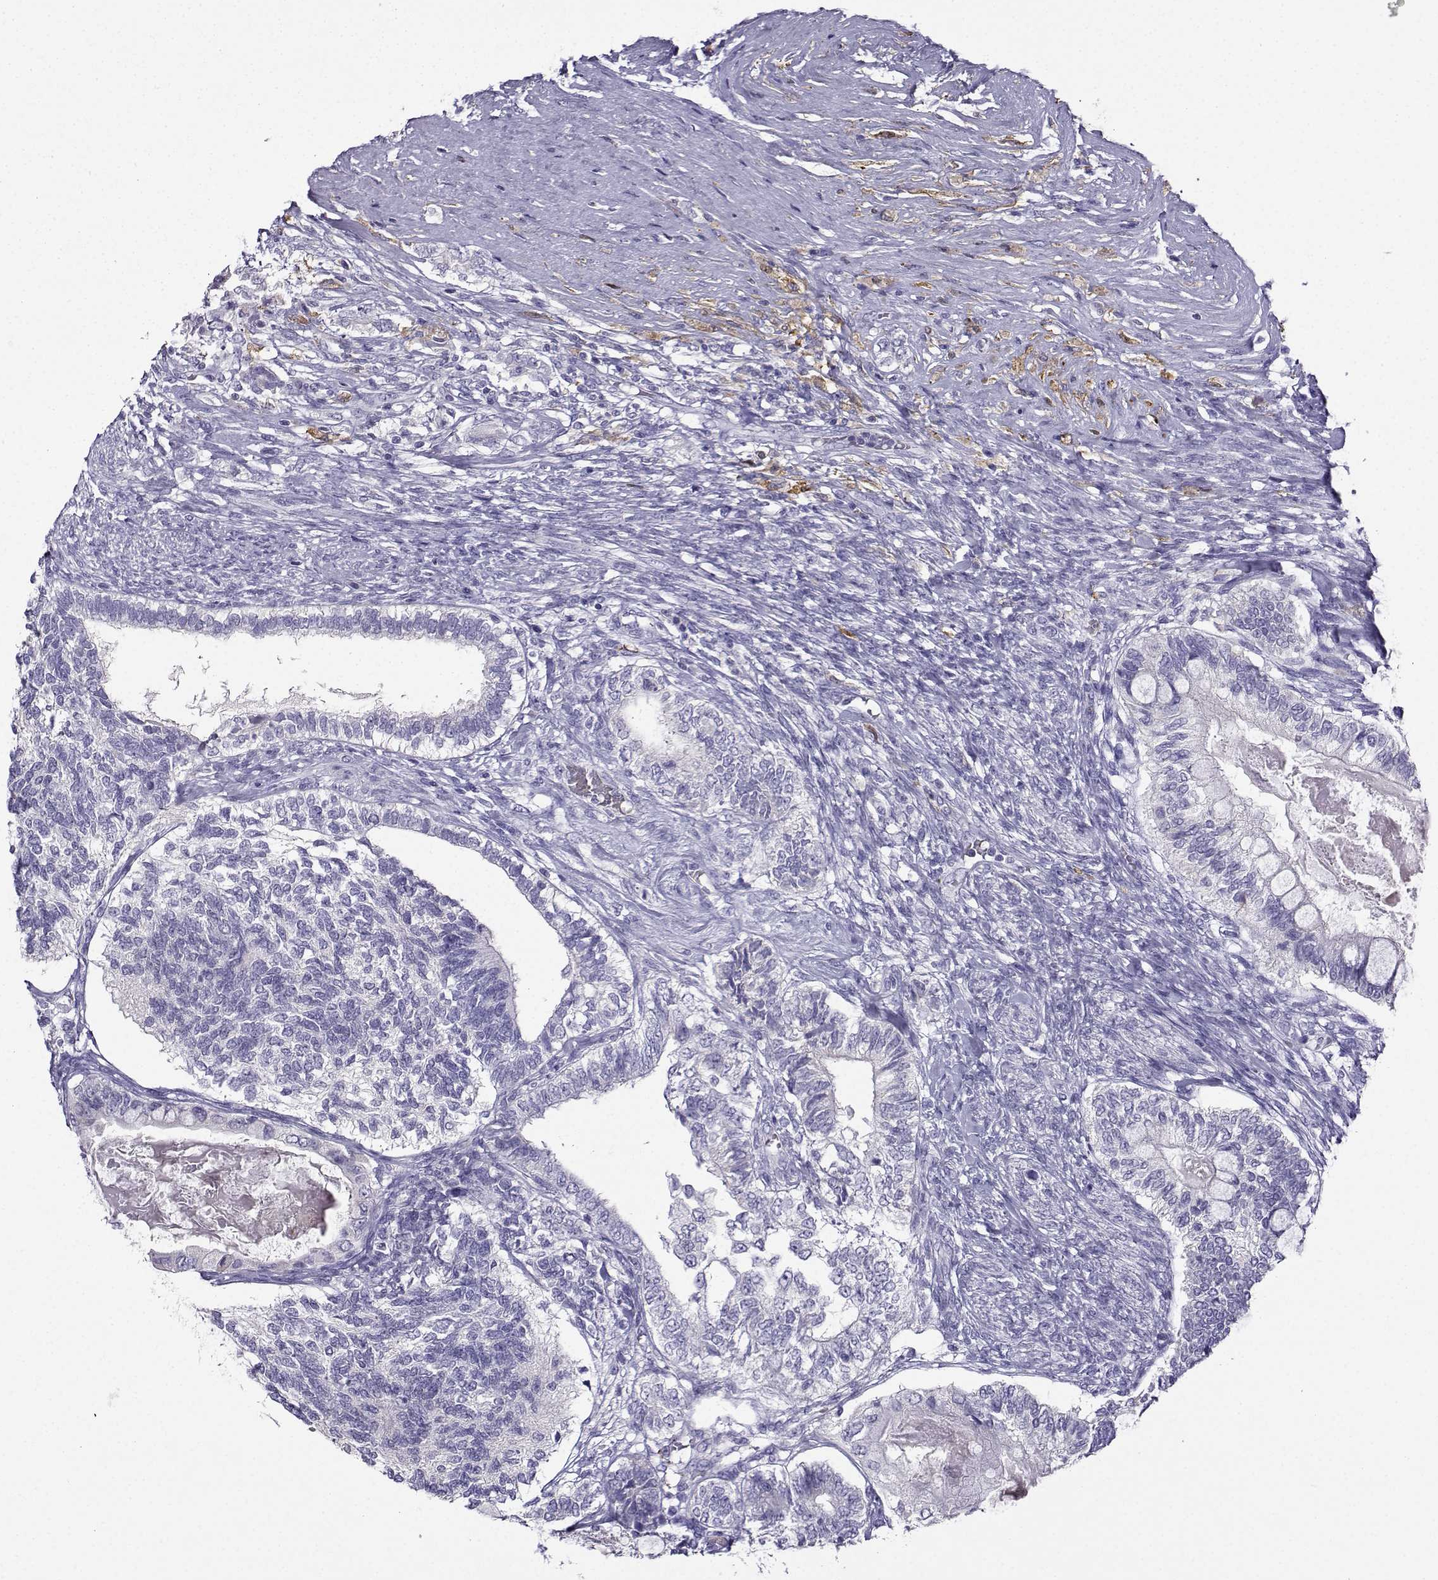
{"staining": {"intensity": "negative", "quantity": "none", "location": "none"}, "tissue": "testis cancer", "cell_type": "Tumor cells", "image_type": "cancer", "snomed": [{"axis": "morphology", "description": "Seminoma, NOS"}, {"axis": "morphology", "description": "Carcinoma, Embryonal, NOS"}, {"axis": "topography", "description": "Testis"}], "caption": "A high-resolution histopathology image shows immunohistochemistry staining of embryonal carcinoma (testis), which reveals no significant positivity in tumor cells.", "gene": "LINGO1", "patient": {"sex": "male", "age": 41}}